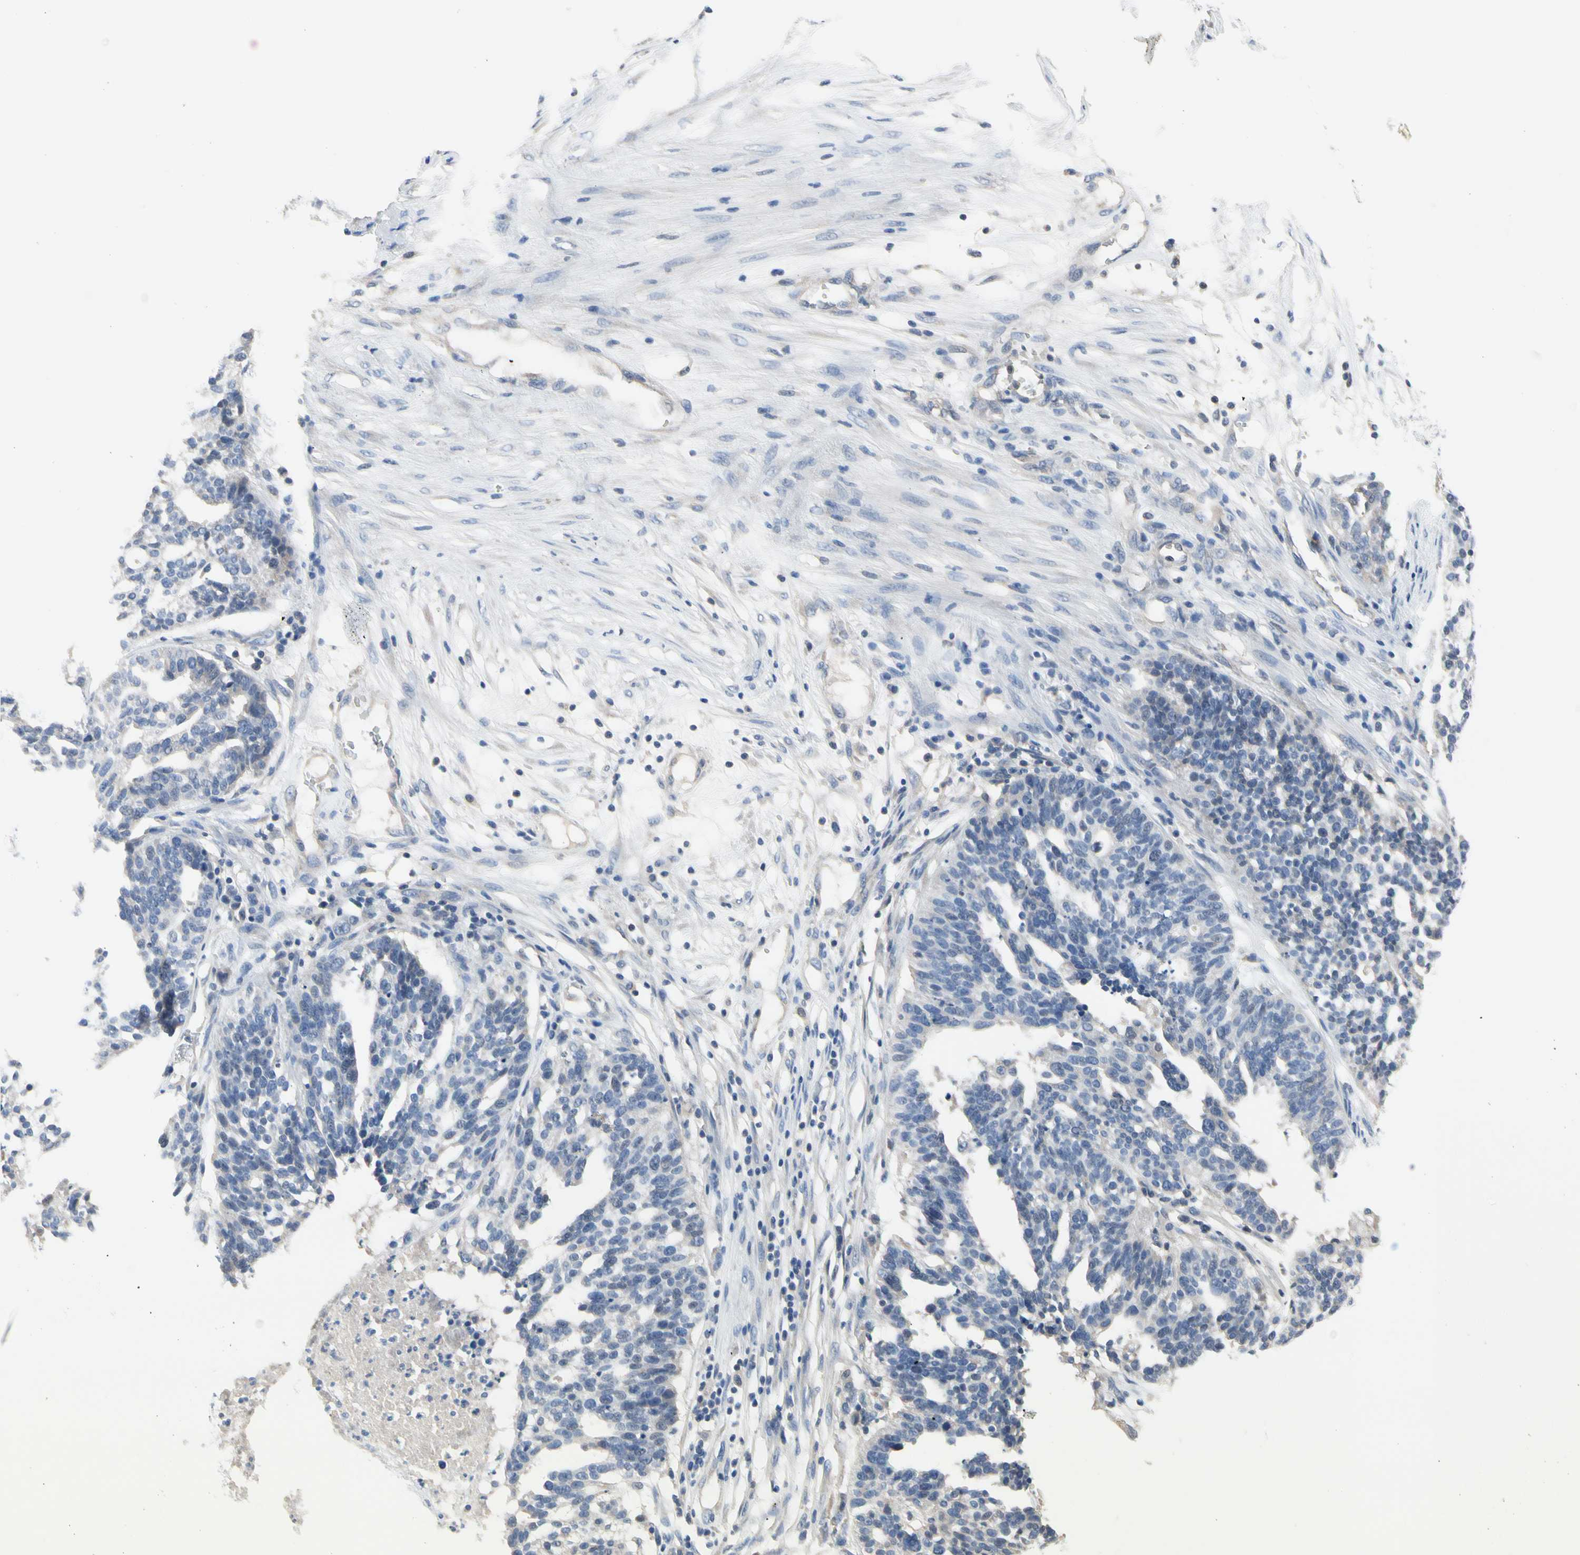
{"staining": {"intensity": "negative", "quantity": "none", "location": "none"}, "tissue": "ovarian cancer", "cell_type": "Tumor cells", "image_type": "cancer", "snomed": [{"axis": "morphology", "description": "Cystadenocarcinoma, serous, NOS"}, {"axis": "topography", "description": "Ovary"}], "caption": "Immunohistochemistry (IHC) histopathology image of ovarian serous cystadenocarcinoma stained for a protein (brown), which demonstrates no positivity in tumor cells. (Stains: DAB immunohistochemistry (IHC) with hematoxylin counter stain, Microscopy: brightfield microscopy at high magnification).", "gene": "ECRG4", "patient": {"sex": "female", "age": 59}}